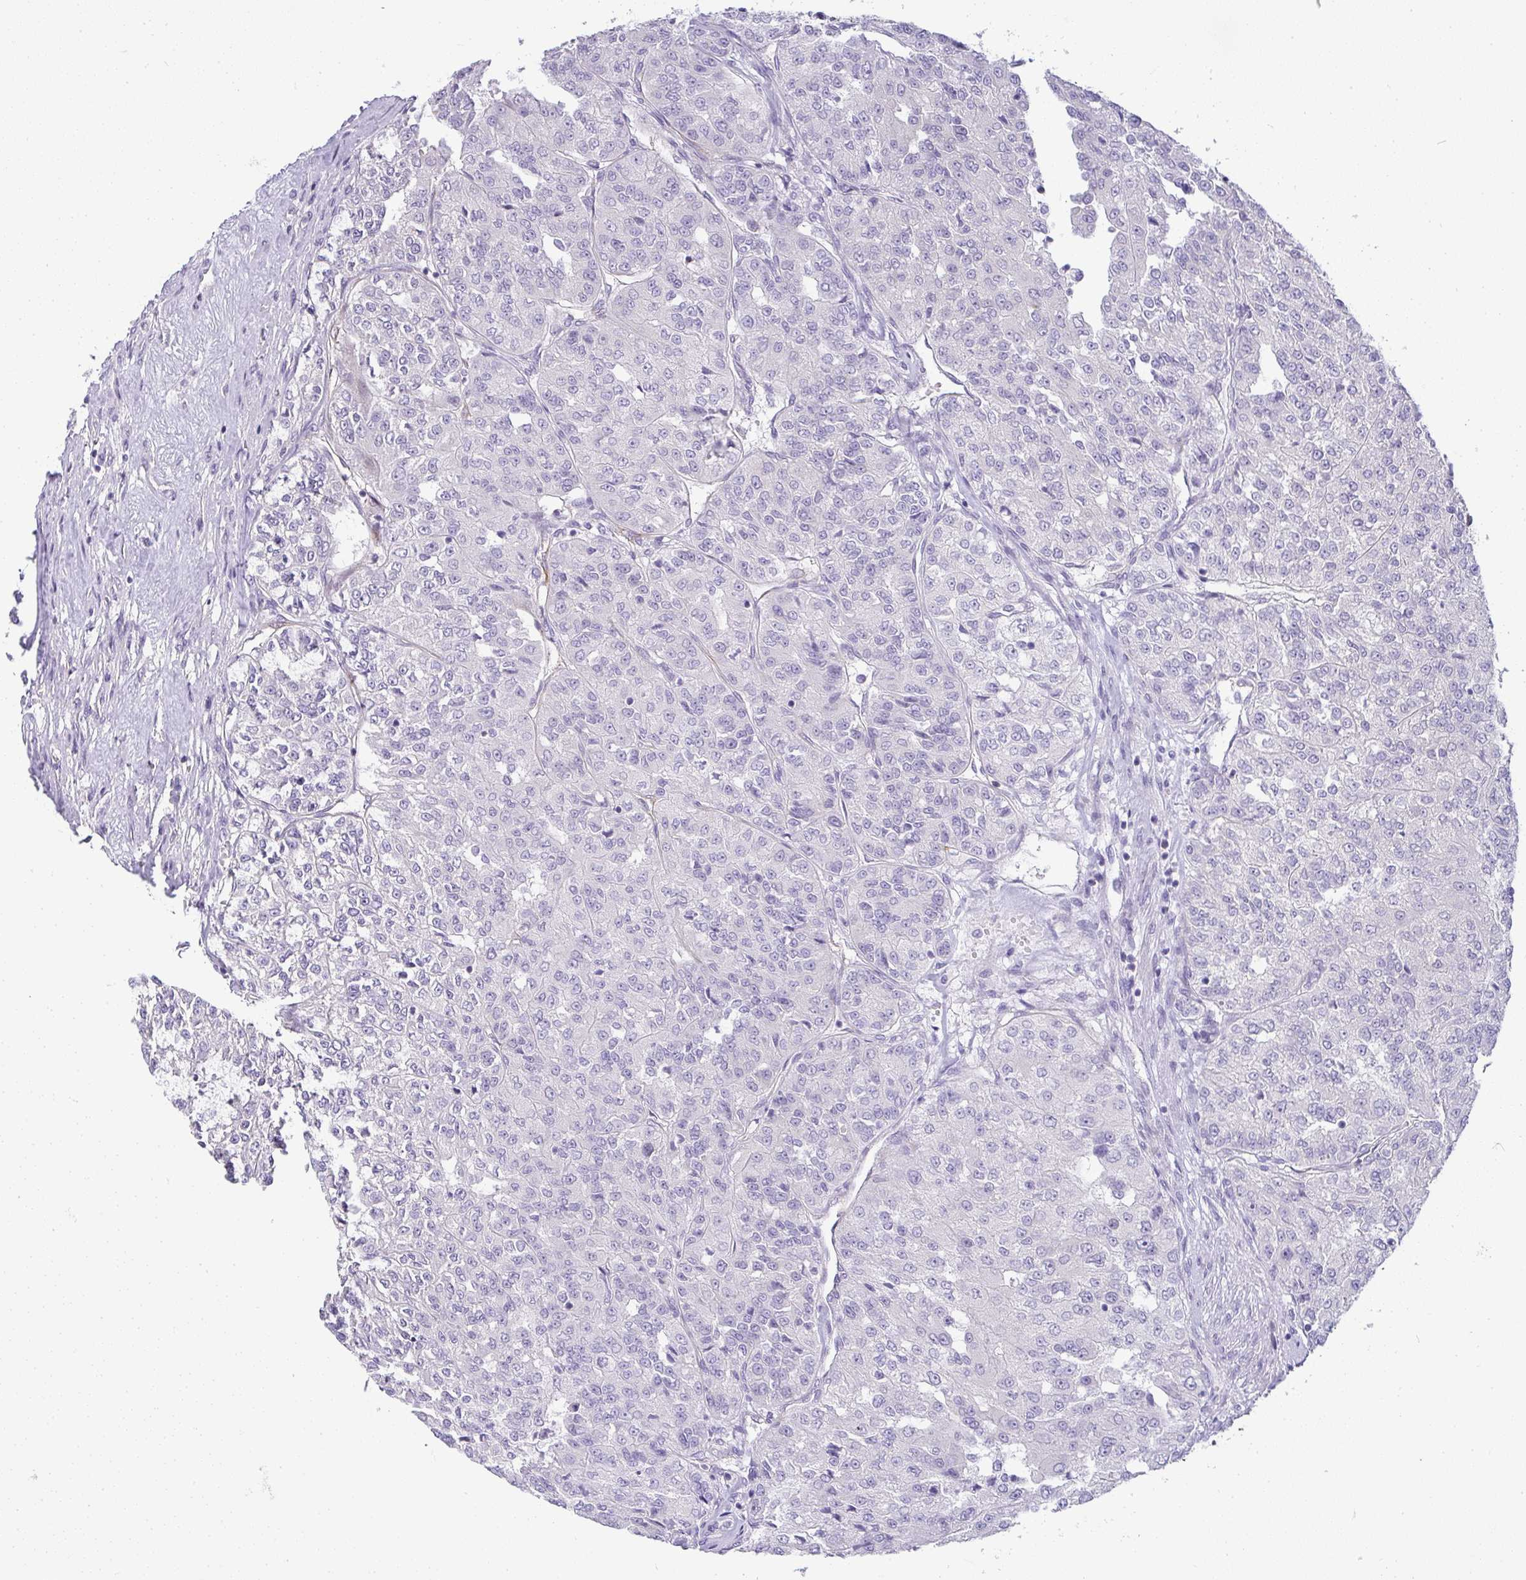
{"staining": {"intensity": "negative", "quantity": "none", "location": "none"}, "tissue": "renal cancer", "cell_type": "Tumor cells", "image_type": "cancer", "snomed": [{"axis": "morphology", "description": "Adenocarcinoma, NOS"}, {"axis": "topography", "description": "Kidney"}], "caption": "This is a photomicrograph of immunohistochemistry (IHC) staining of adenocarcinoma (renal), which shows no expression in tumor cells.", "gene": "LIPE", "patient": {"sex": "female", "age": 63}}